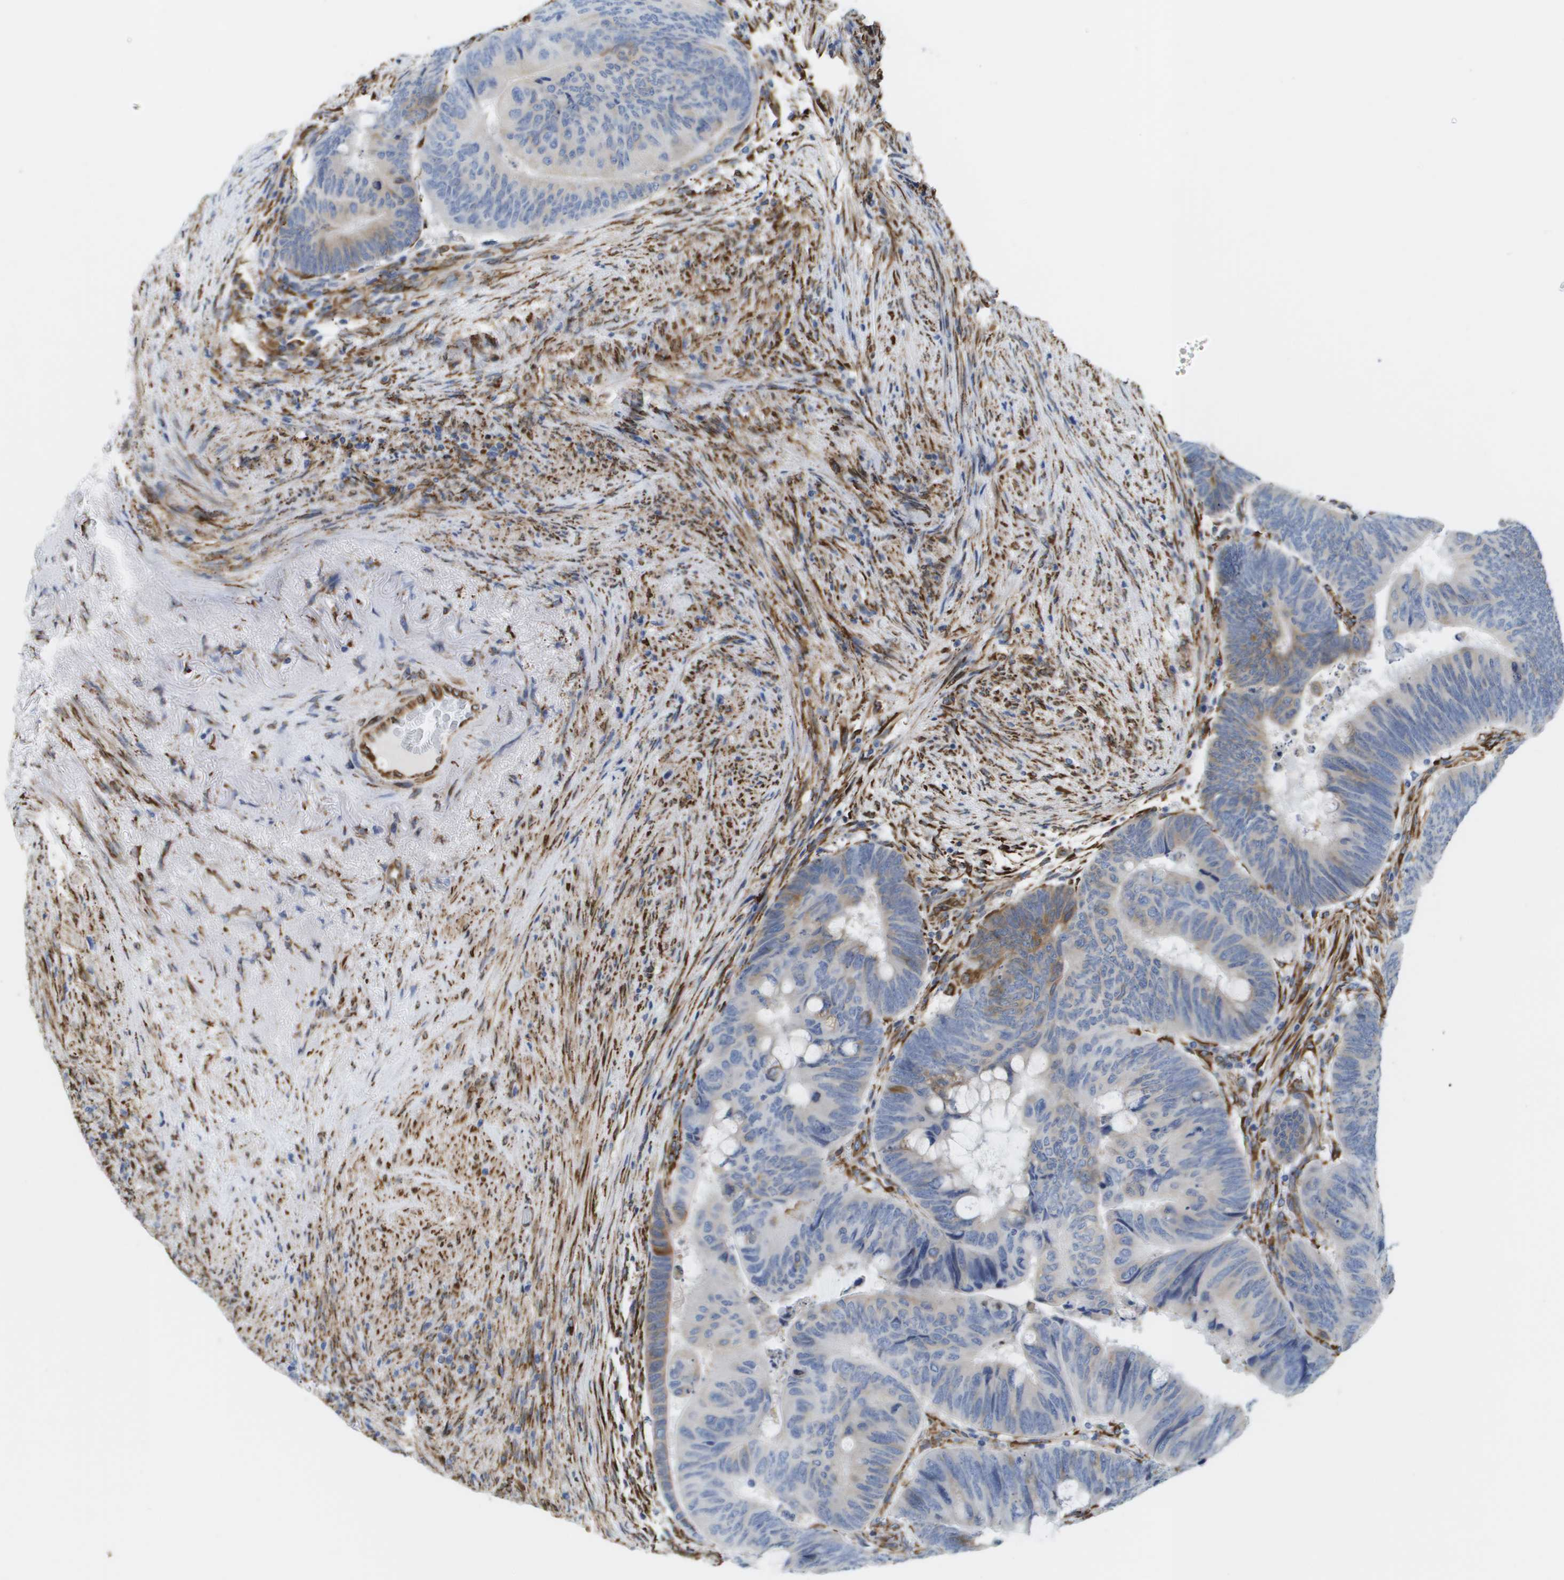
{"staining": {"intensity": "weak", "quantity": "<25%", "location": "cytoplasmic/membranous"}, "tissue": "colorectal cancer", "cell_type": "Tumor cells", "image_type": "cancer", "snomed": [{"axis": "morphology", "description": "Normal tissue, NOS"}, {"axis": "morphology", "description": "Adenocarcinoma, NOS"}, {"axis": "topography", "description": "Rectum"}], "caption": "This photomicrograph is of colorectal adenocarcinoma stained with immunohistochemistry to label a protein in brown with the nuclei are counter-stained blue. There is no positivity in tumor cells.", "gene": "ST3GAL2", "patient": {"sex": "male", "age": 92}}